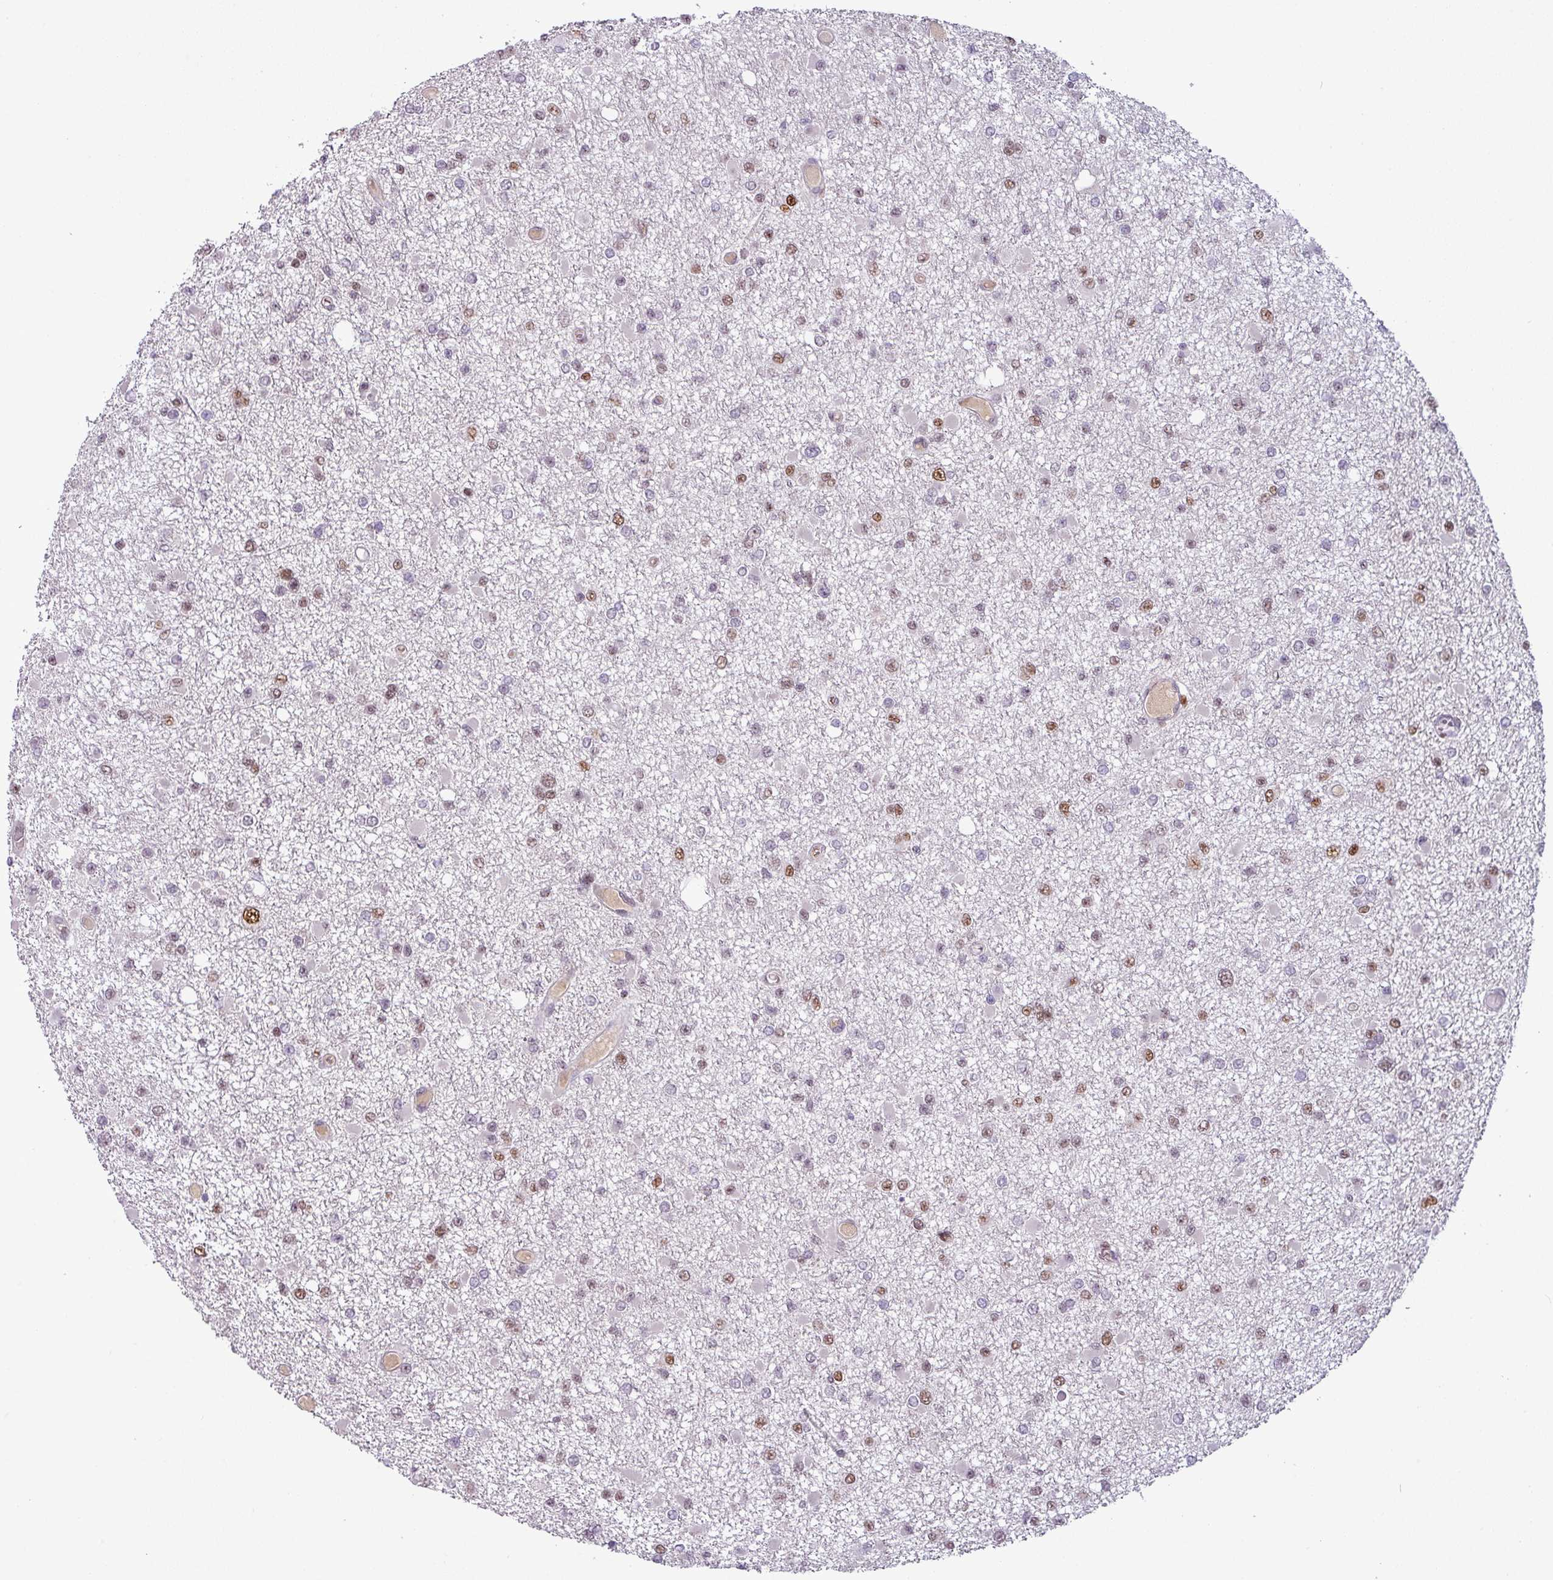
{"staining": {"intensity": "moderate", "quantity": "25%-75%", "location": "nuclear"}, "tissue": "glioma", "cell_type": "Tumor cells", "image_type": "cancer", "snomed": [{"axis": "morphology", "description": "Glioma, malignant, Low grade"}, {"axis": "topography", "description": "Brain"}], "caption": "High-power microscopy captured an immunohistochemistry (IHC) micrograph of glioma, revealing moderate nuclear expression in approximately 25%-75% of tumor cells.", "gene": "IRF2BPL", "patient": {"sex": "female", "age": 22}}